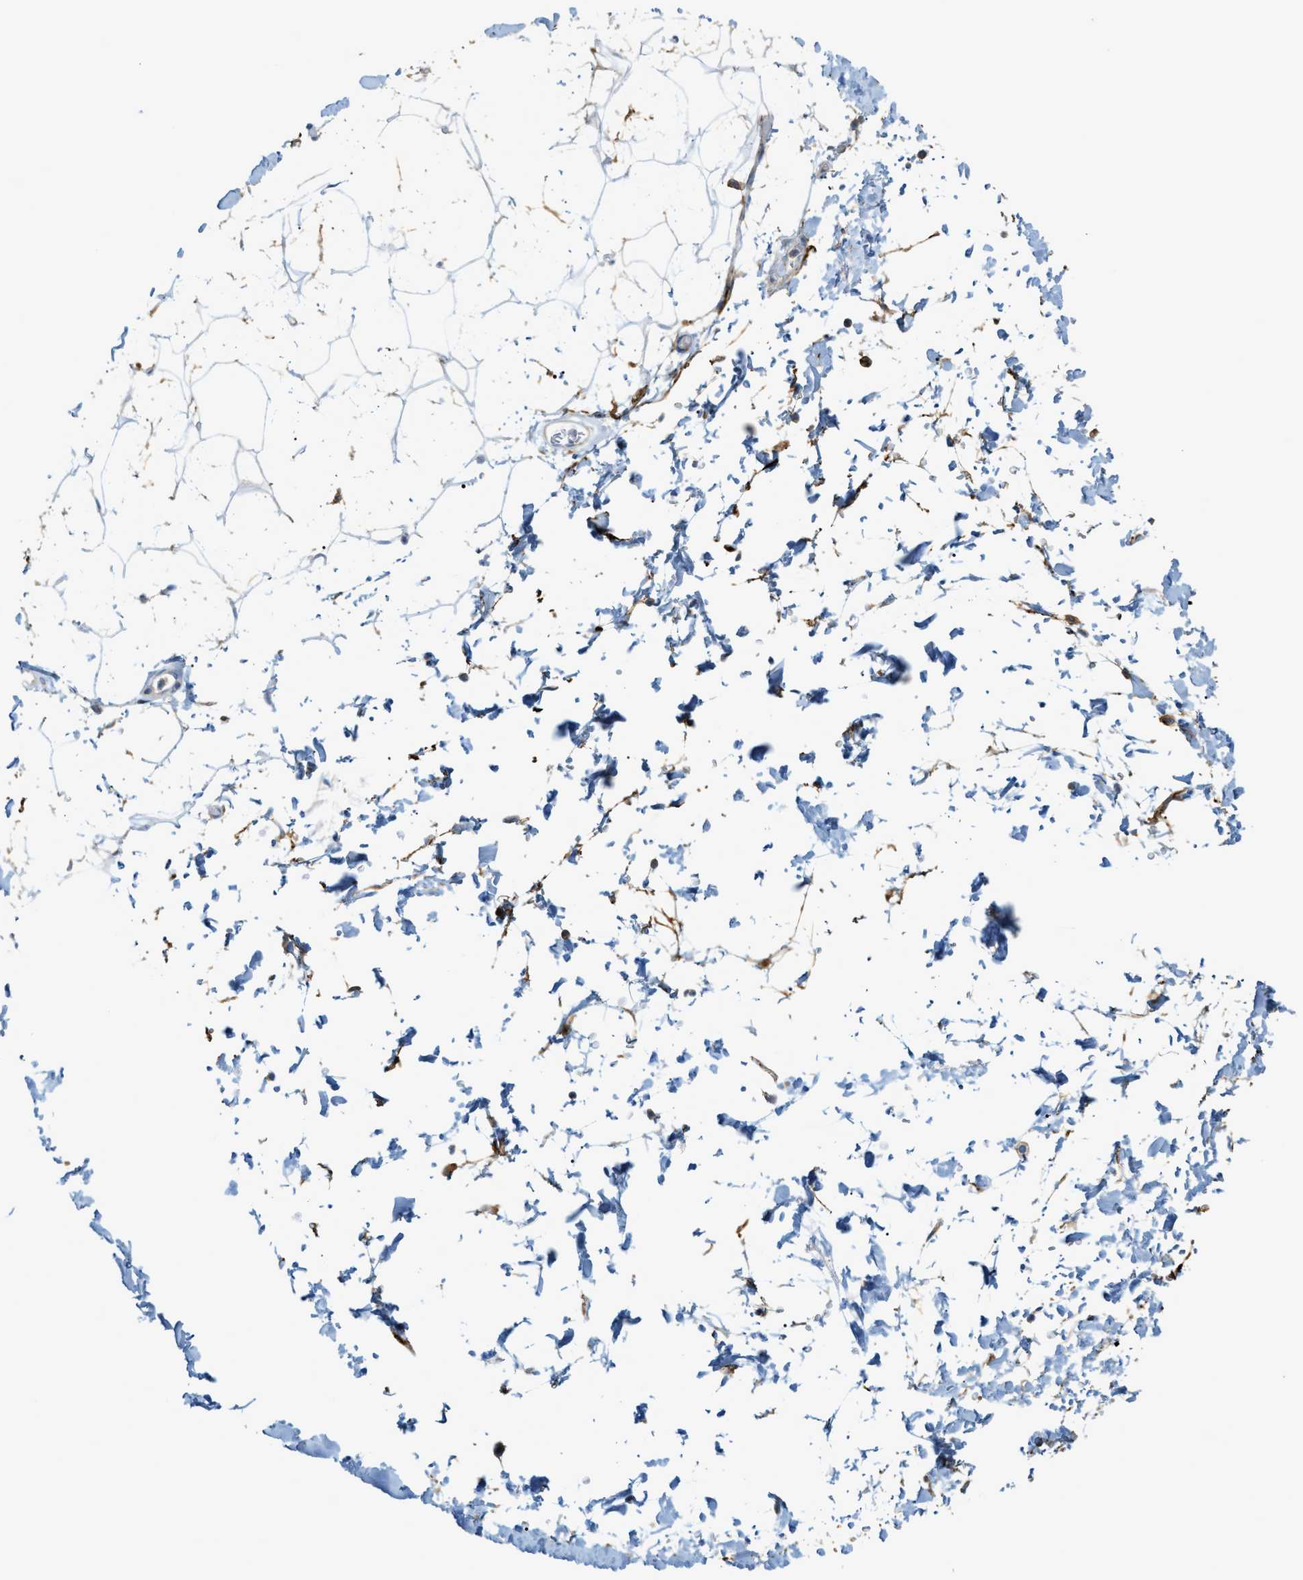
{"staining": {"intensity": "negative", "quantity": "none", "location": "none"}, "tissue": "adipose tissue", "cell_type": "Adipocytes", "image_type": "normal", "snomed": [{"axis": "morphology", "description": "Normal tissue, NOS"}, {"axis": "topography", "description": "Soft tissue"}], "caption": "The immunohistochemistry (IHC) histopathology image has no significant expression in adipocytes of adipose tissue.", "gene": "LMBRD1", "patient": {"sex": "male", "age": 72}}